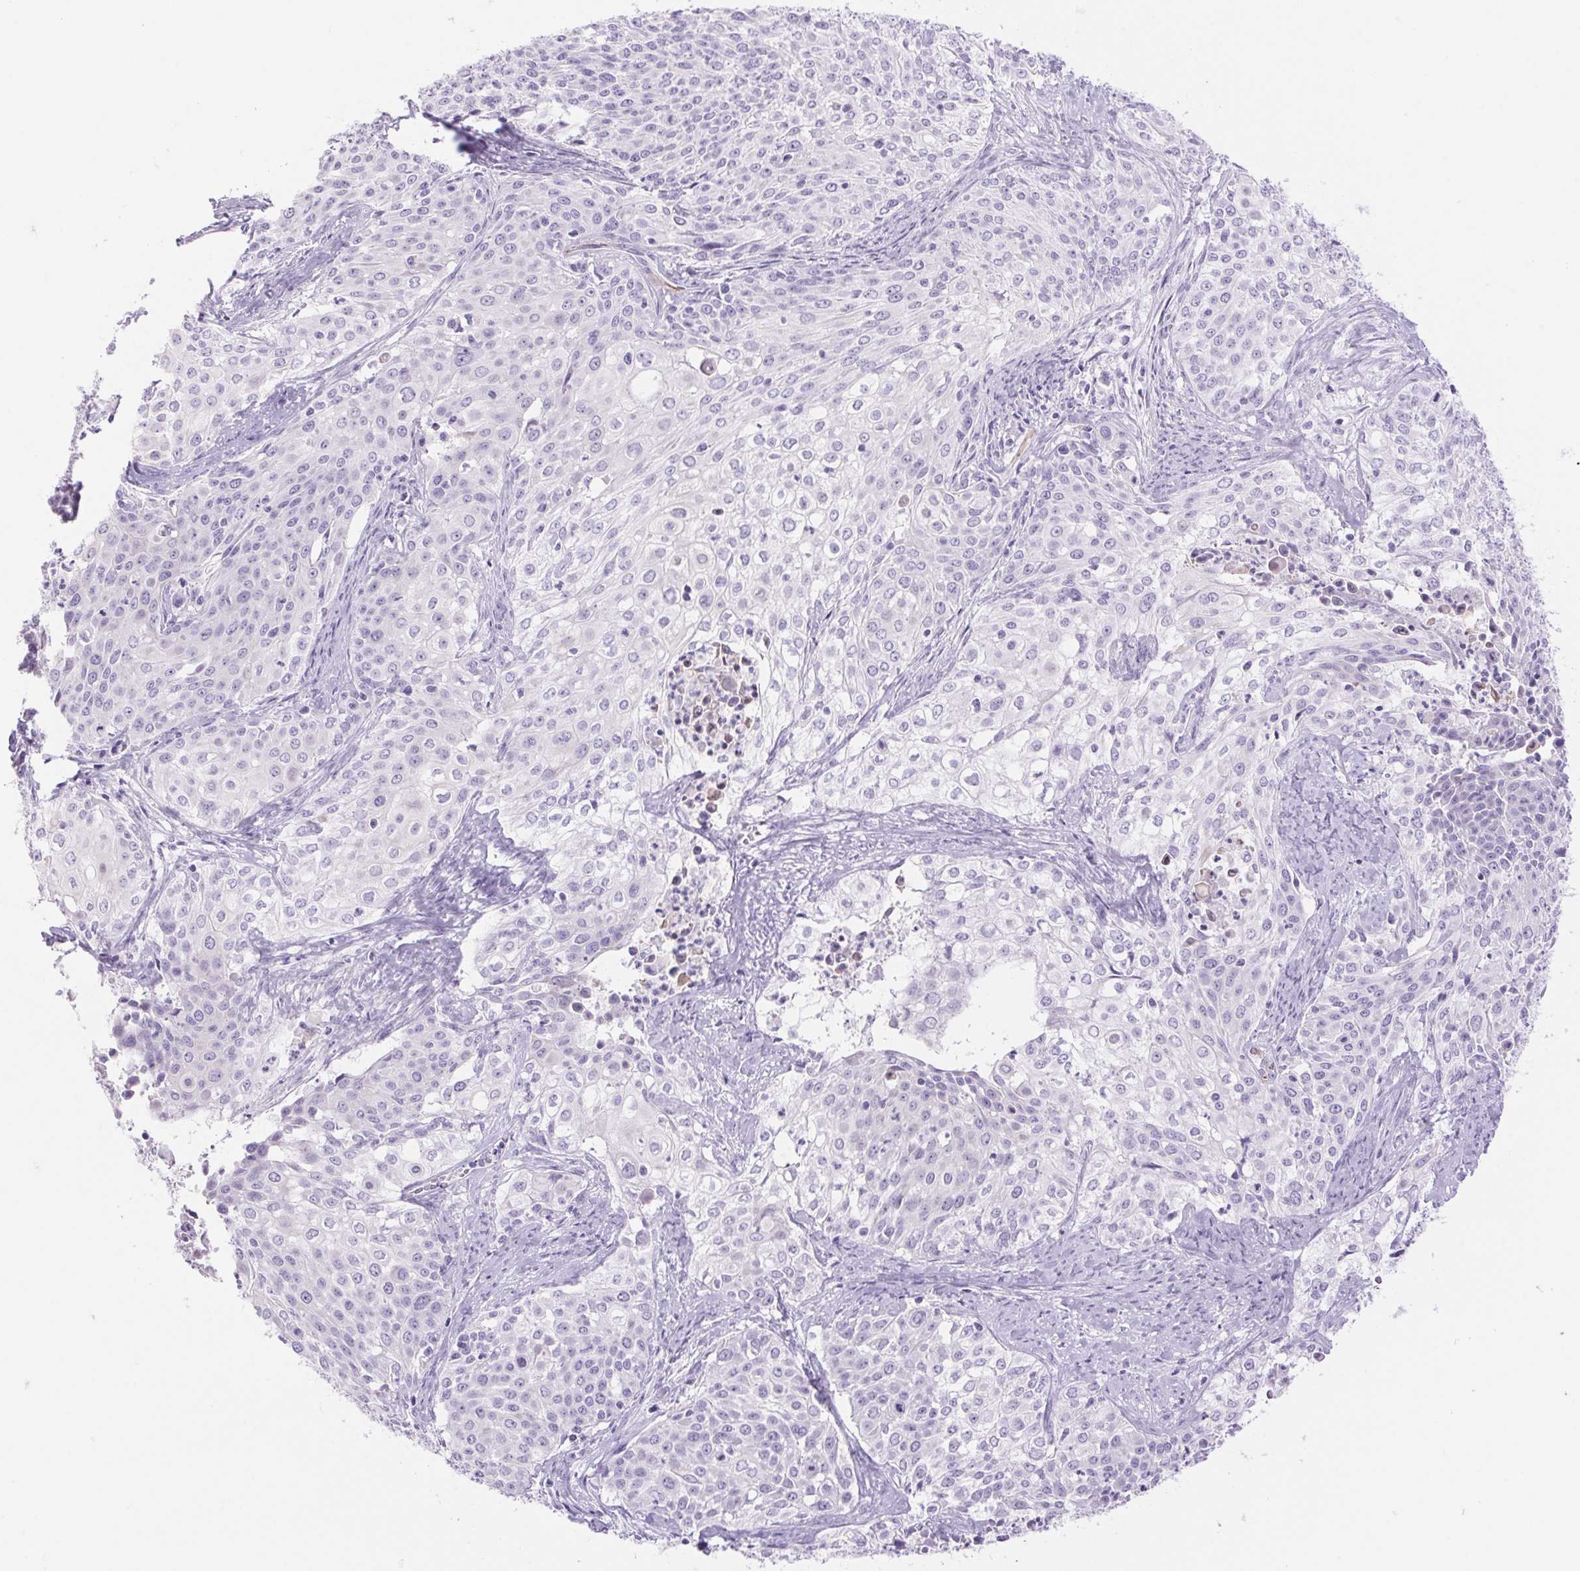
{"staining": {"intensity": "negative", "quantity": "none", "location": "none"}, "tissue": "cervical cancer", "cell_type": "Tumor cells", "image_type": "cancer", "snomed": [{"axis": "morphology", "description": "Squamous cell carcinoma, NOS"}, {"axis": "topography", "description": "Cervix"}], "caption": "Immunohistochemistry of human cervical cancer exhibits no expression in tumor cells.", "gene": "ERP27", "patient": {"sex": "female", "age": 39}}